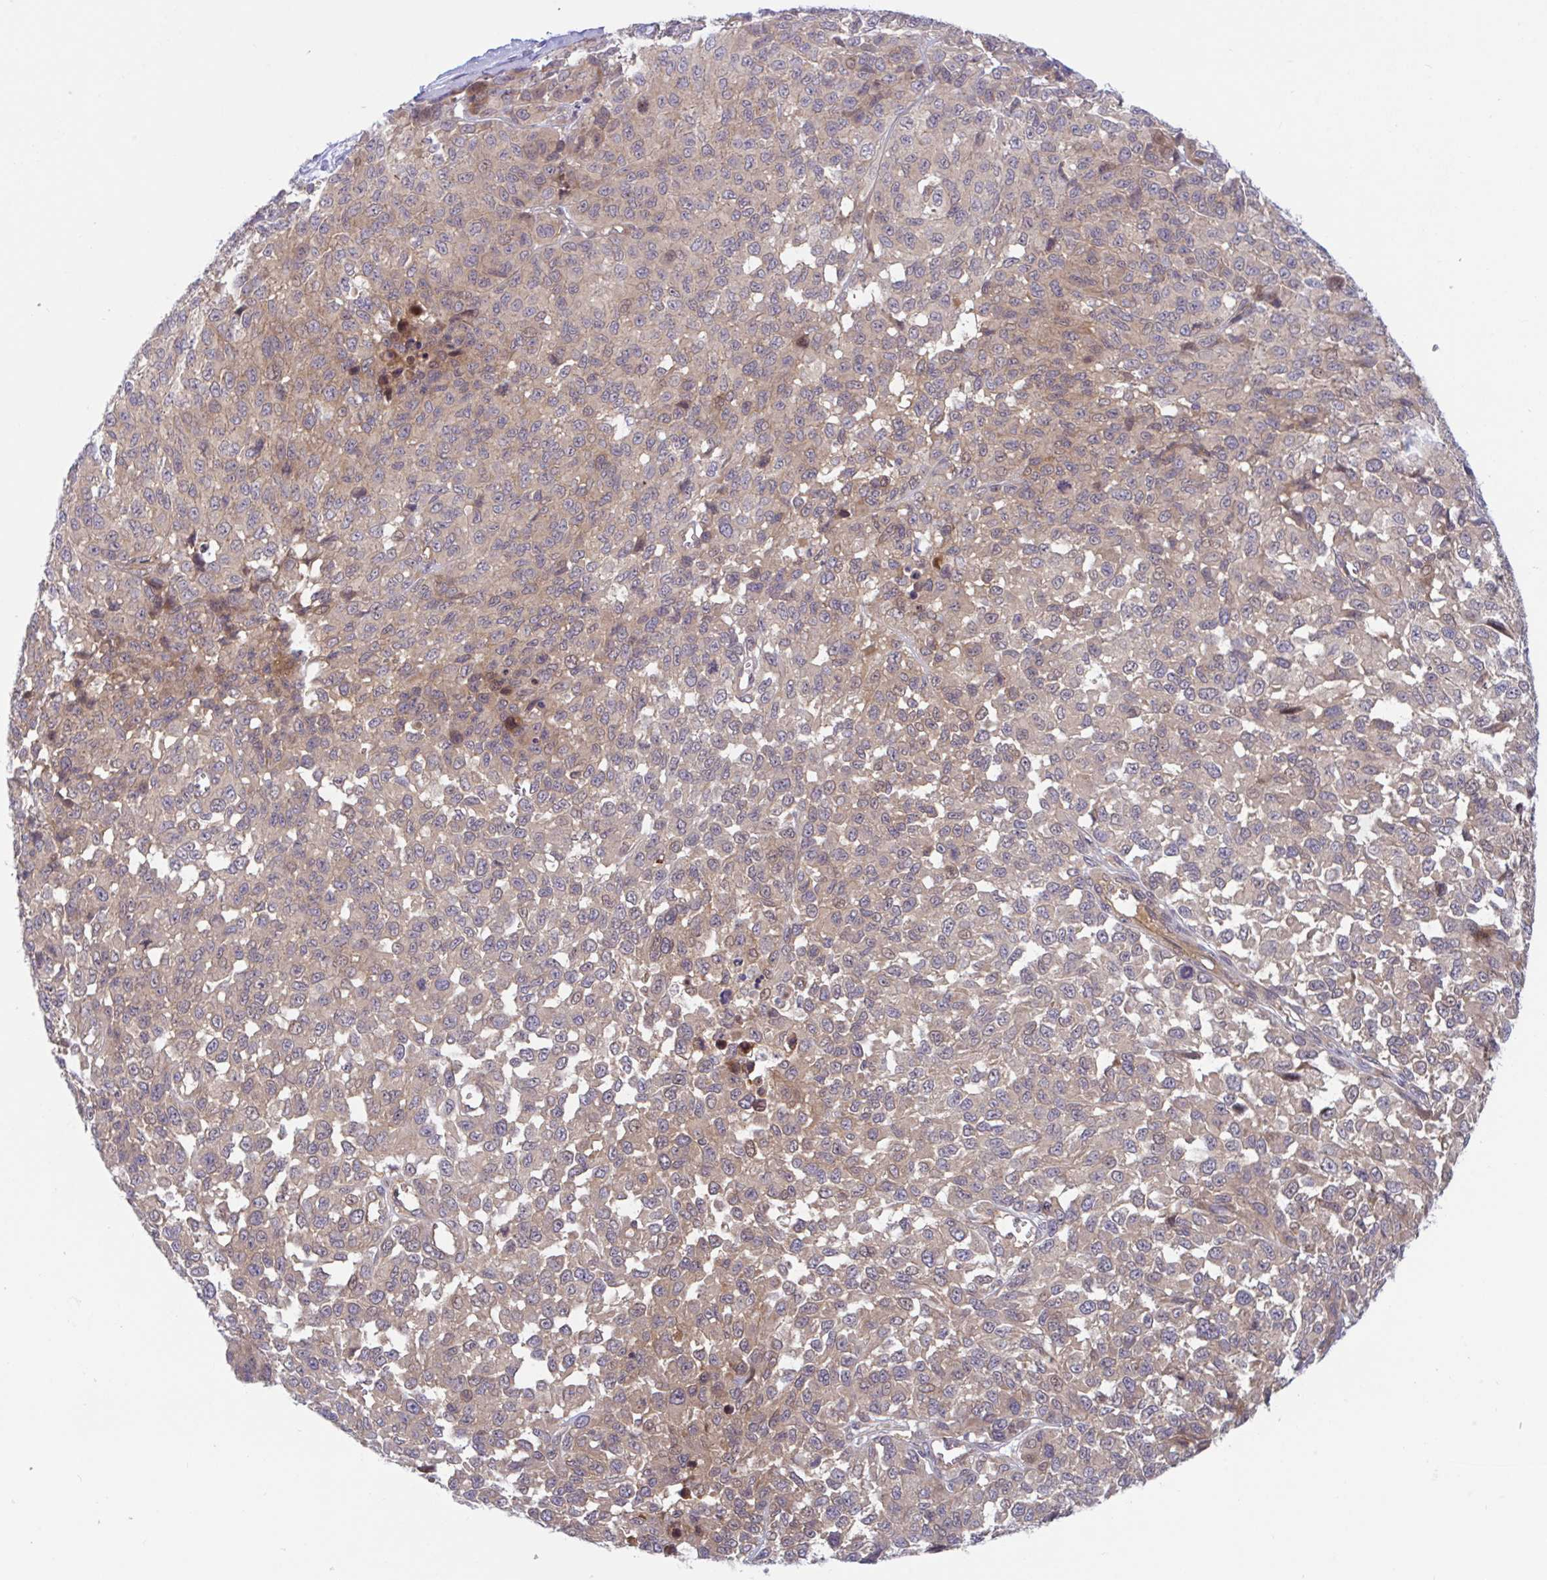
{"staining": {"intensity": "moderate", "quantity": "<25%", "location": "cytoplasmic/membranous,nuclear"}, "tissue": "melanoma", "cell_type": "Tumor cells", "image_type": "cancer", "snomed": [{"axis": "morphology", "description": "Malignant melanoma, NOS"}, {"axis": "topography", "description": "Skin"}], "caption": "Malignant melanoma stained with a brown dye exhibits moderate cytoplasmic/membranous and nuclear positive staining in approximately <25% of tumor cells.", "gene": "LMNTD2", "patient": {"sex": "male", "age": 62}}